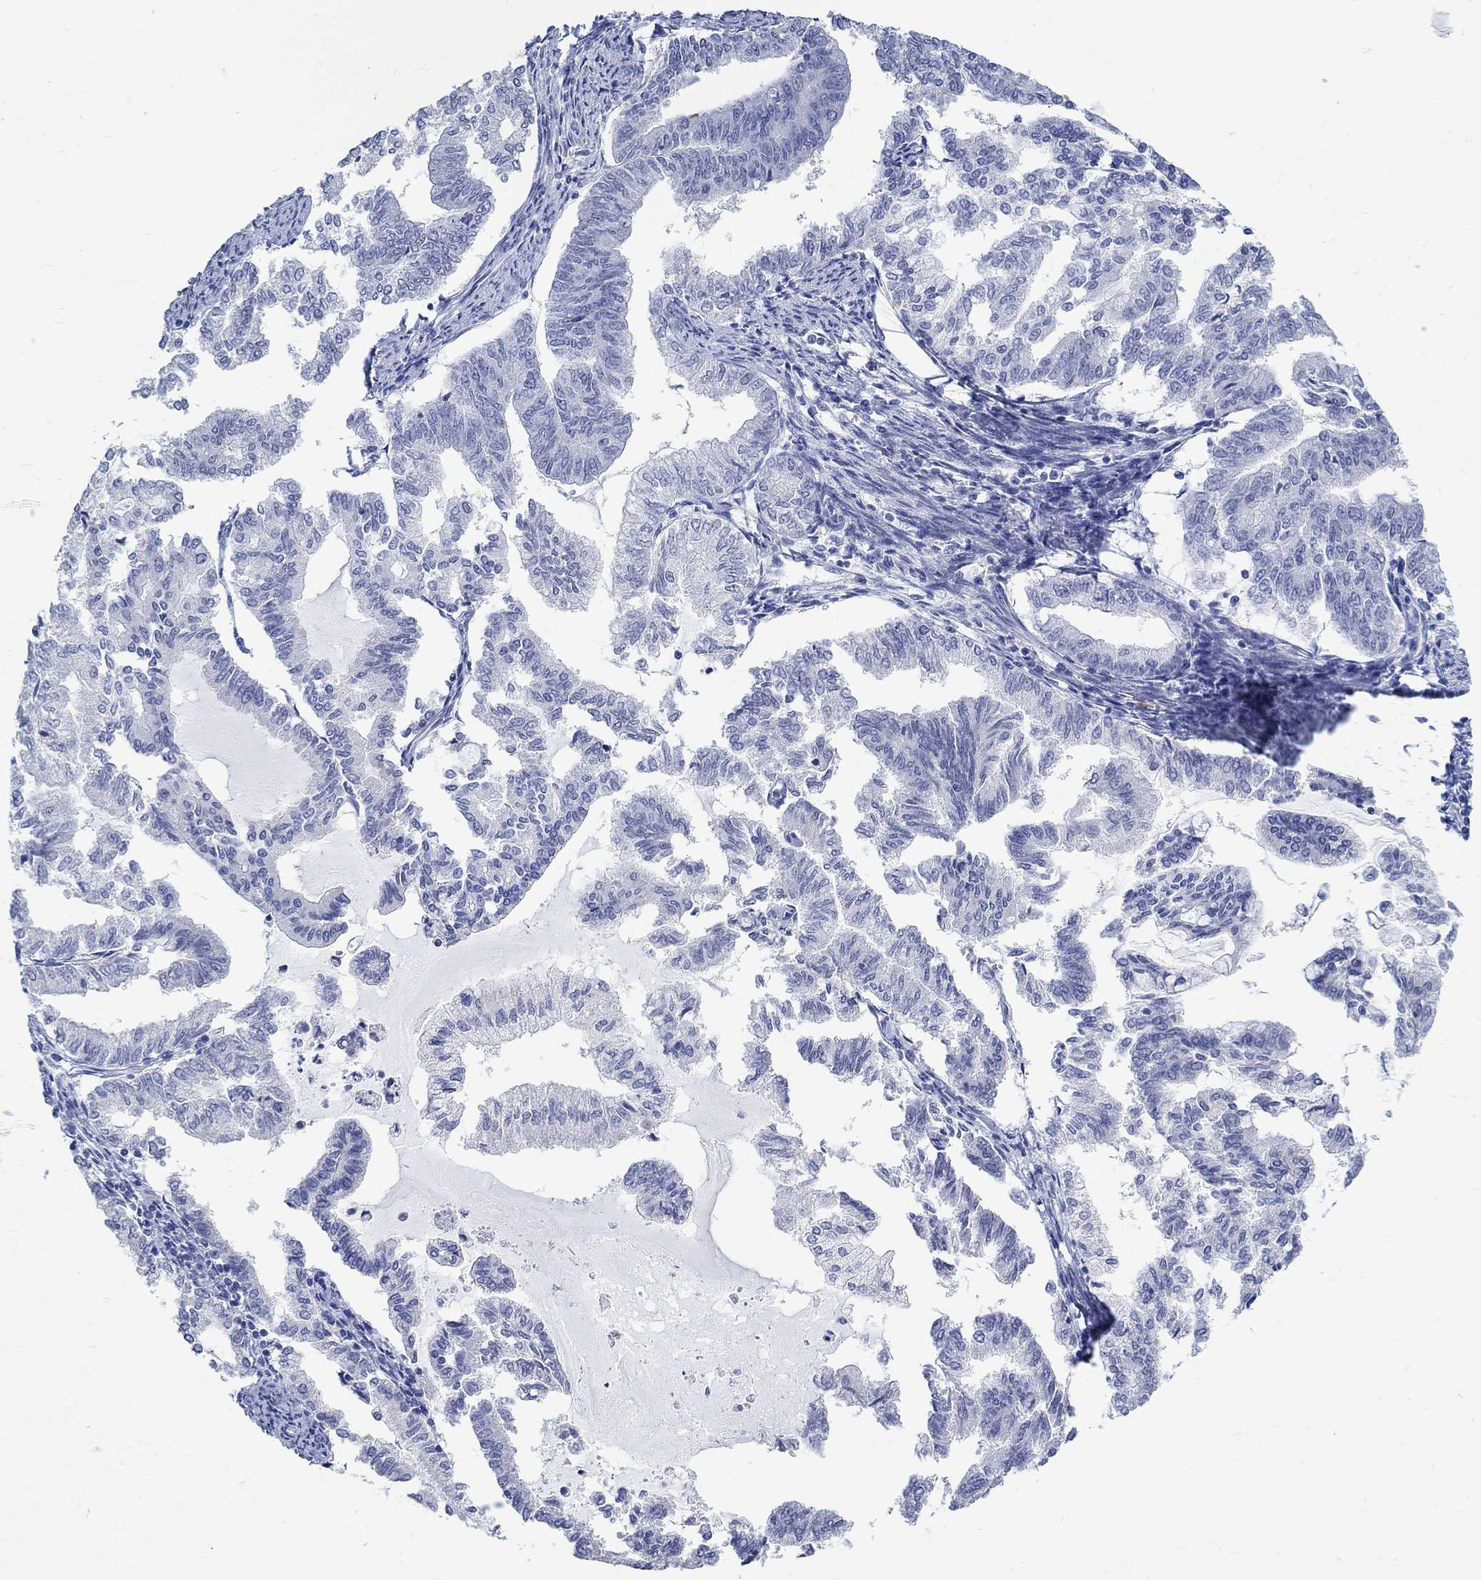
{"staining": {"intensity": "negative", "quantity": "none", "location": "none"}, "tissue": "endometrial cancer", "cell_type": "Tumor cells", "image_type": "cancer", "snomed": [{"axis": "morphology", "description": "Adenocarcinoma, NOS"}, {"axis": "topography", "description": "Endometrium"}], "caption": "There is no significant expression in tumor cells of endometrial cancer.", "gene": "GRIA3", "patient": {"sex": "female", "age": 79}}